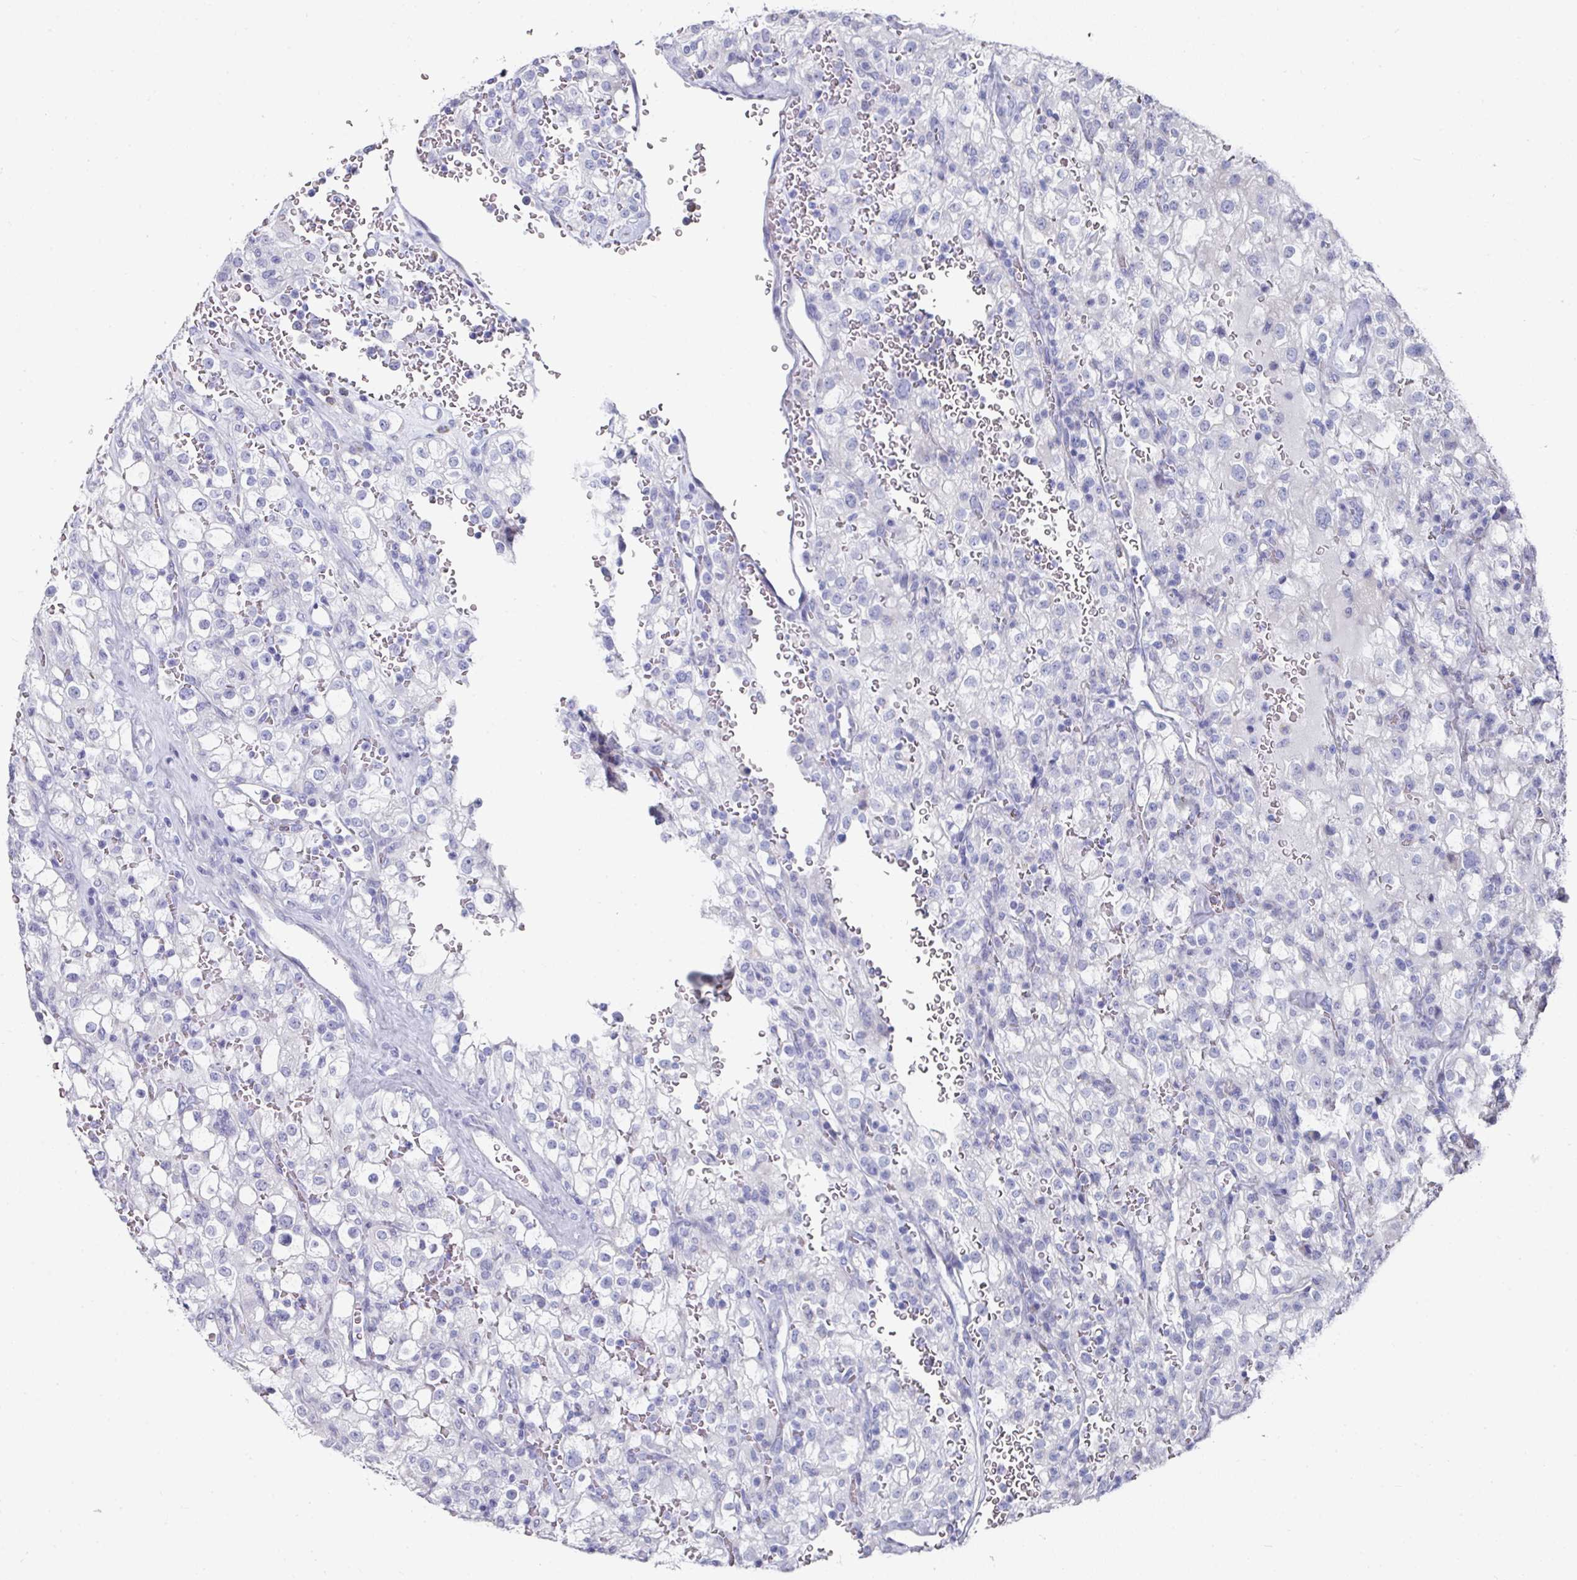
{"staining": {"intensity": "negative", "quantity": "none", "location": "none"}, "tissue": "renal cancer", "cell_type": "Tumor cells", "image_type": "cancer", "snomed": [{"axis": "morphology", "description": "Adenocarcinoma, NOS"}, {"axis": "topography", "description": "Kidney"}], "caption": "A micrograph of human renal cancer is negative for staining in tumor cells.", "gene": "SETBP1", "patient": {"sex": "female", "age": 74}}